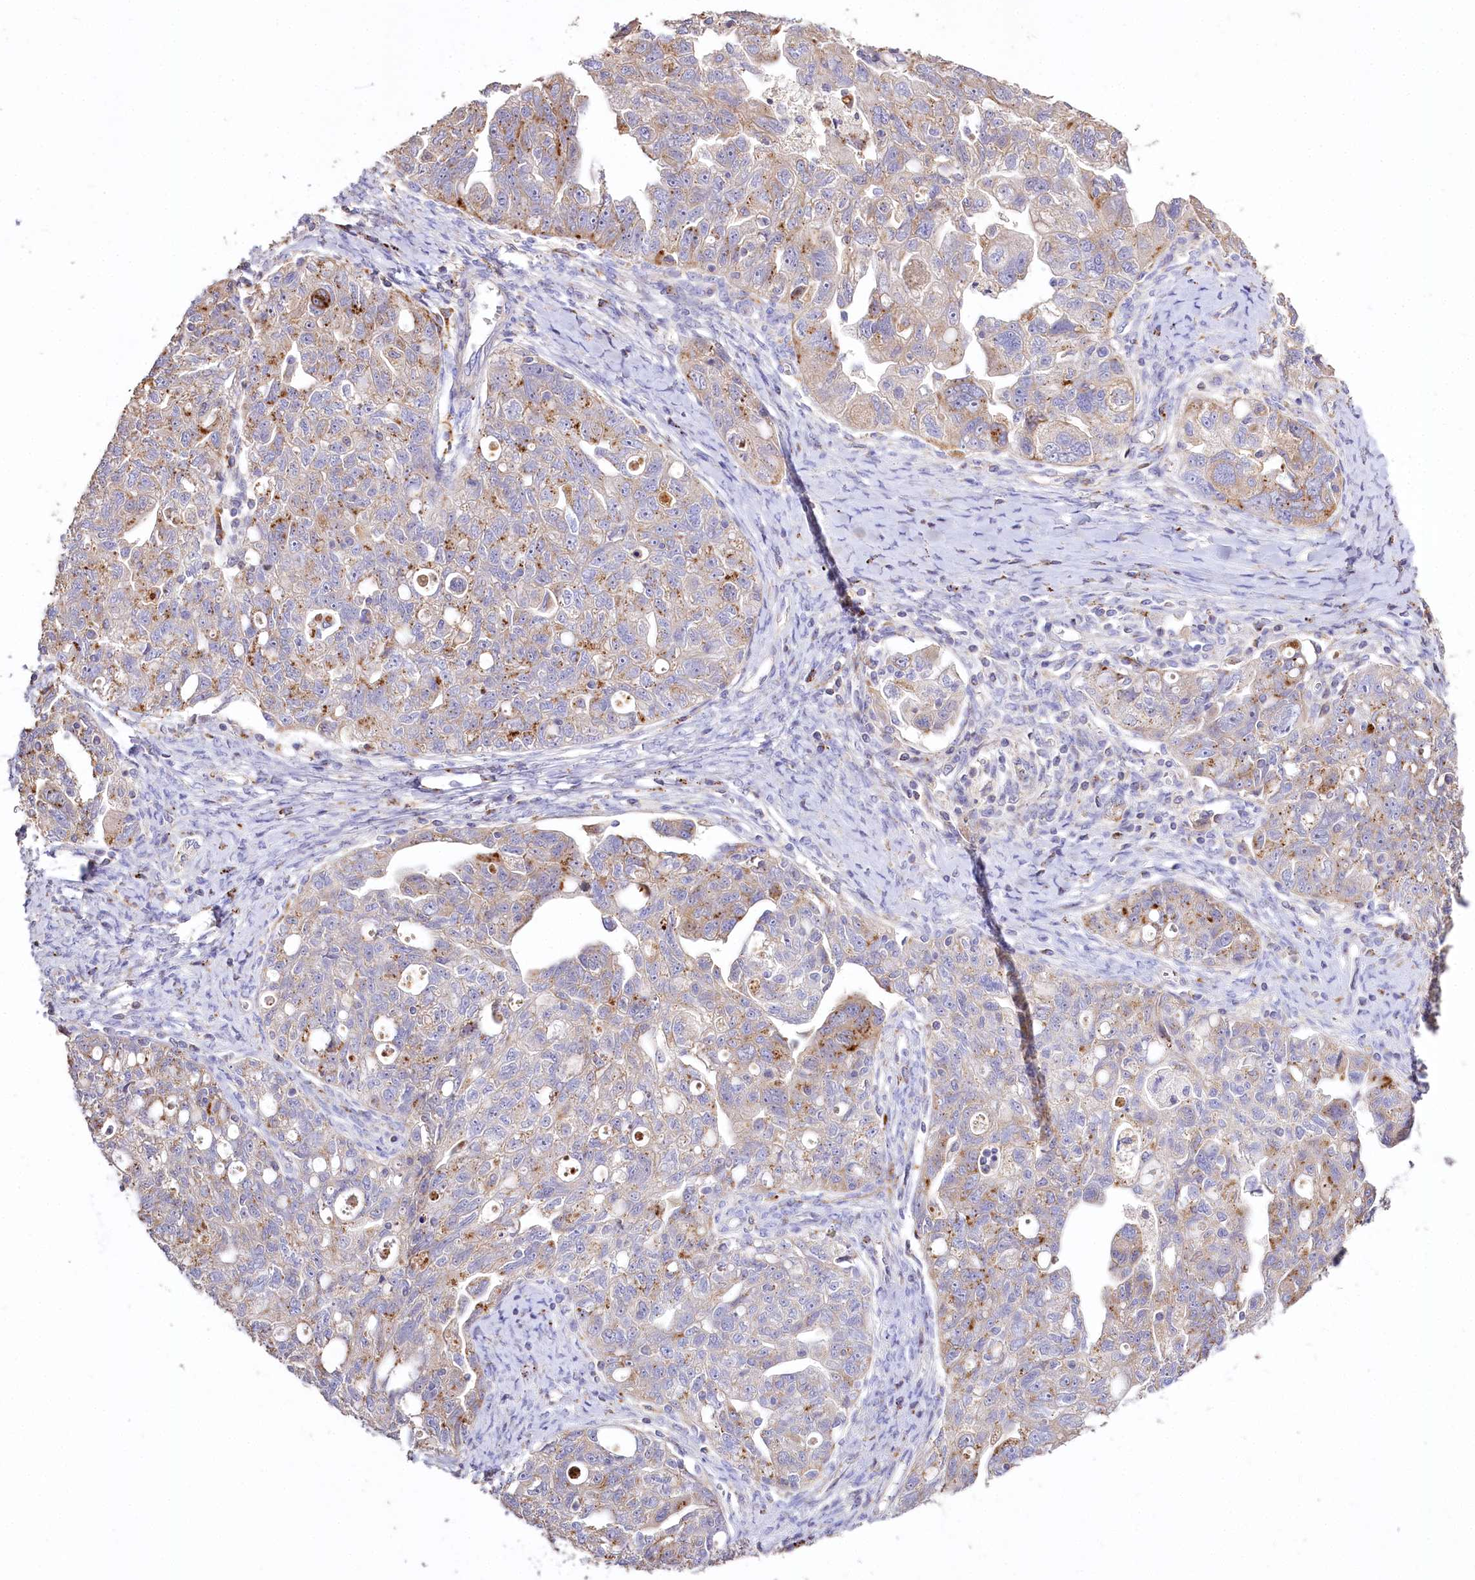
{"staining": {"intensity": "weak", "quantity": ">75%", "location": "cytoplasmic/membranous"}, "tissue": "ovarian cancer", "cell_type": "Tumor cells", "image_type": "cancer", "snomed": [{"axis": "morphology", "description": "Carcinoma, NOS"}, {"axis": "morphology", "description": "Cystadenocarcinoma, serous, NOS"}, {"axis": "topography", "description": "Ovary"}], "caption": "Human ovarian serous cystadenocarcinoma stained for a protein (brown) demonstrates weak cytoplasmic/membranous positive positivity in about >75% of tumor cells.", "gene": "PTER", "patient": {"sex": "female", "age": 69}}